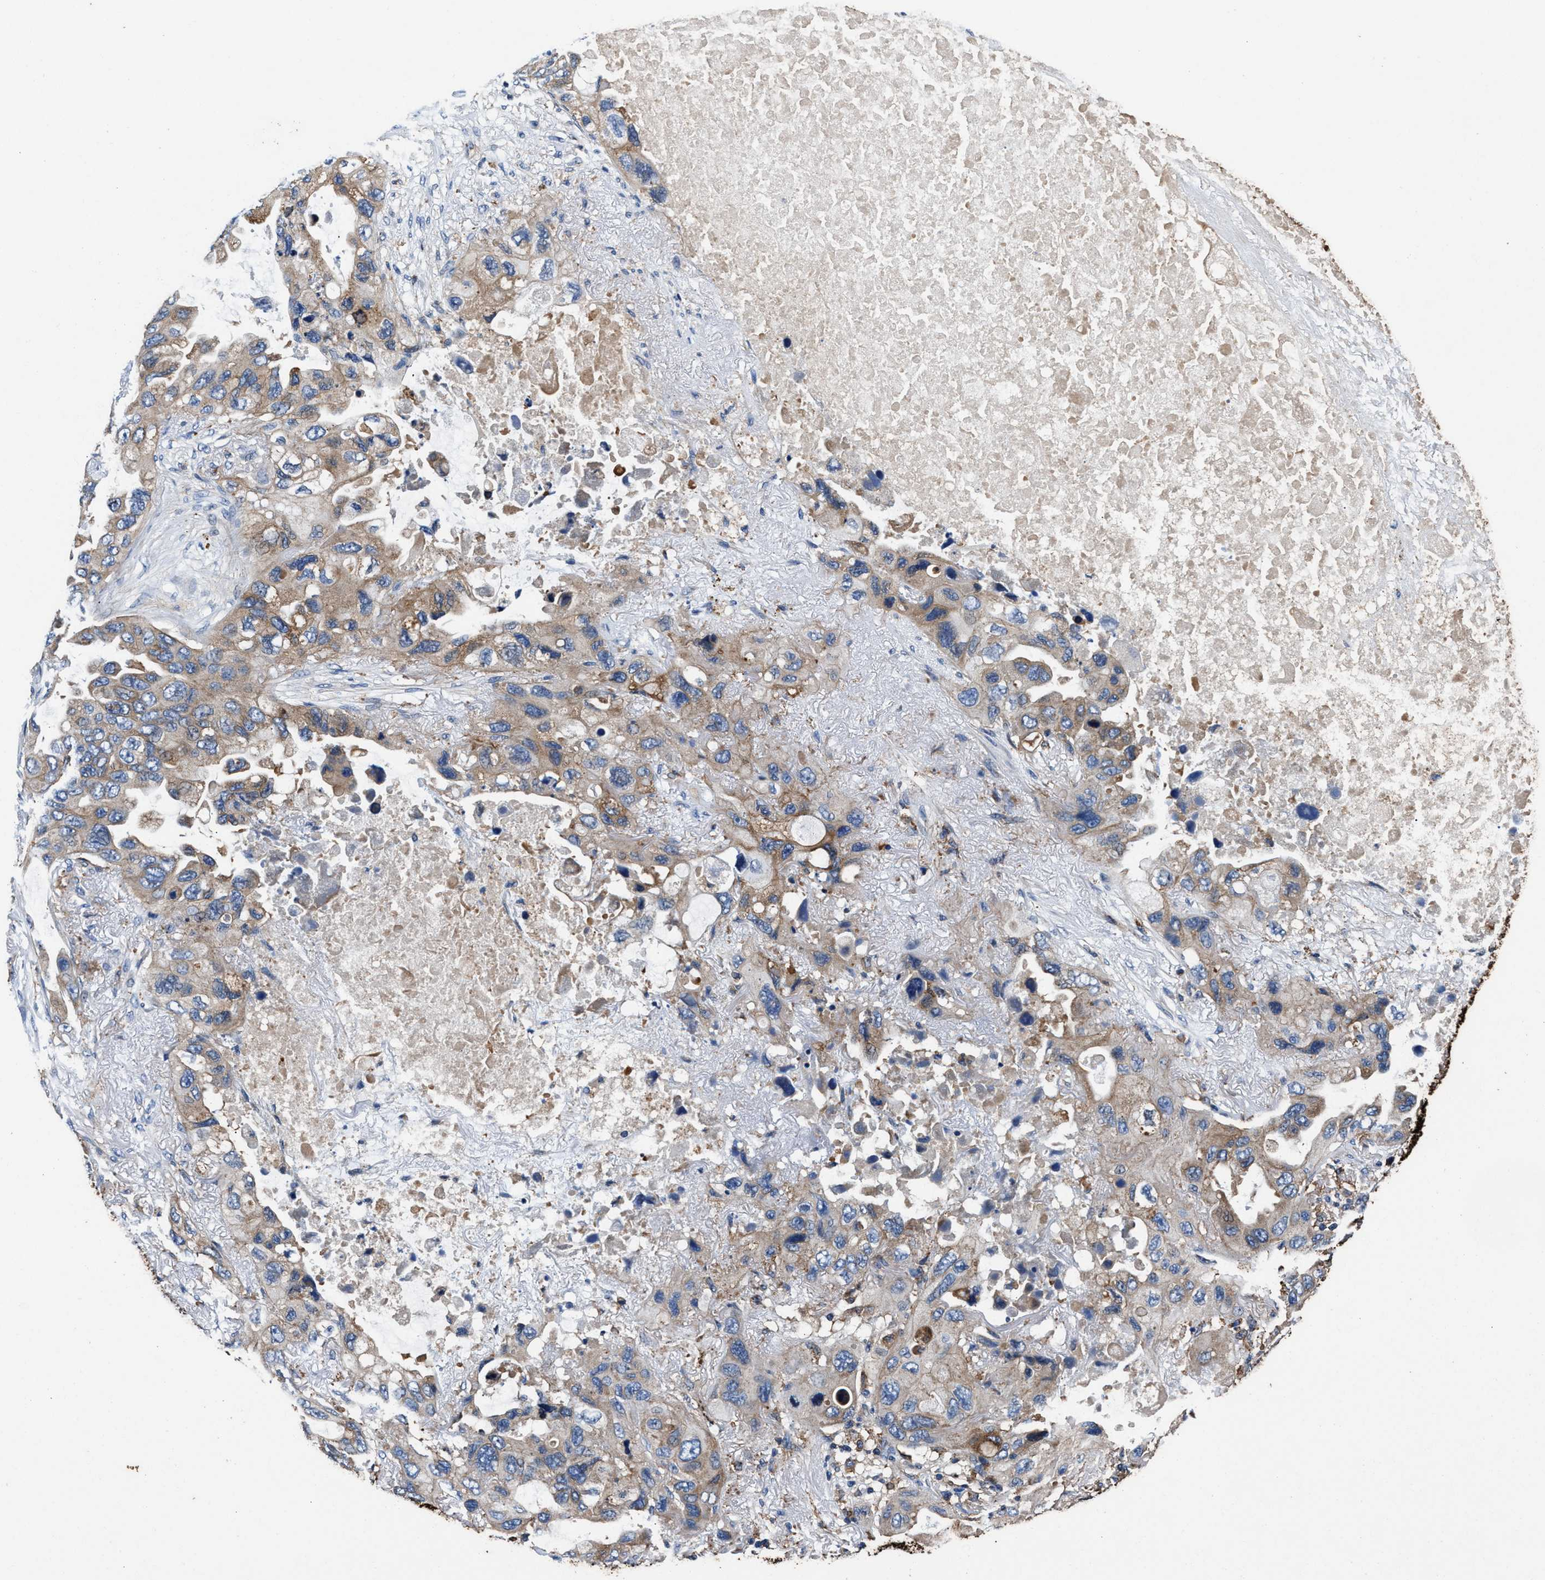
{"staining": {"intensity": "weak", "quantity": "25%-75%", "location": "cytoplasmic/membranous"}, "tissue": "lung cancer", "cell_type": "Tumor cells", "image_type": "cancer", "snomed": [{"axis": "morphology", "description": "Squamous cell carcinoma, NOS"}, {"axis": "topography", "description": "Lung"}], "caption": "Immunohistochemical staining of lung cancer (squamous cell carcinoma) exhibits low levels of weak cytoplasmic/membranous staining in about 25%-75% of tumor cells.", "gene": "PPP1R9B", "patient": {"sex": "female", "age": 73}}